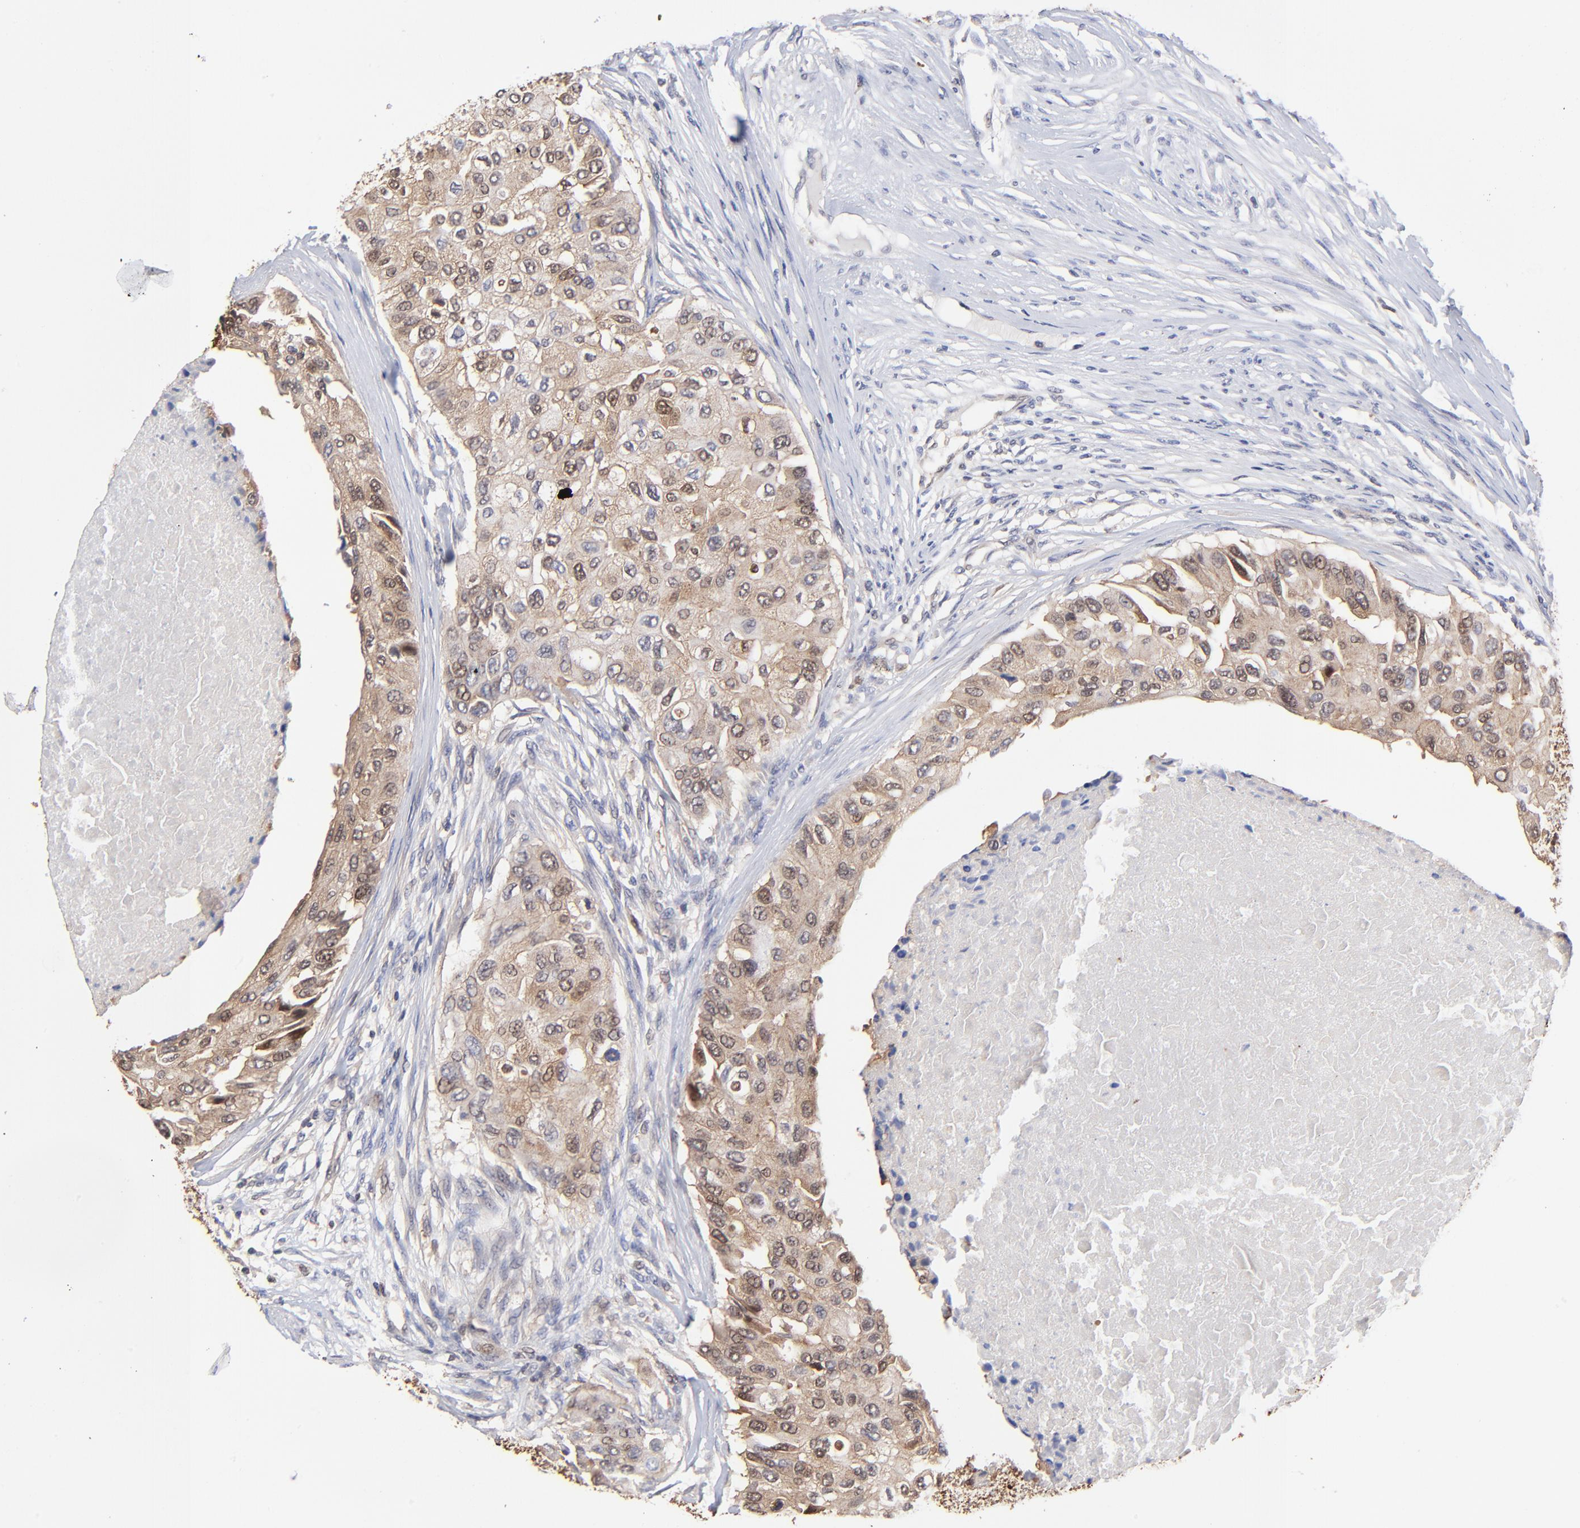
{"staining": {"intensity": "weak", "quantity": ">75%", "location": "cytoplasmic/membranous,nuclear"}, "tissue": "breast cancer", "cell_type": "Tumor cells", "image_type": "cancer", "snomed": [{"axis": "morphology", "description": "Normal tissue, NOS"}, {"axis": "morphology", "description": "Duct carcinoma"}, {"axis": "topography", "description": "Breast"}], "caption": "Brown immunohistochemical staining in human infiltrating ductal carcinoma (breast) demonstrates weak cytoplasmic/membranous and nuclear expression in about >75% of tumor cells.", "gene": "DCTPP1", "patient": {"sex": "female", "age": 49}}